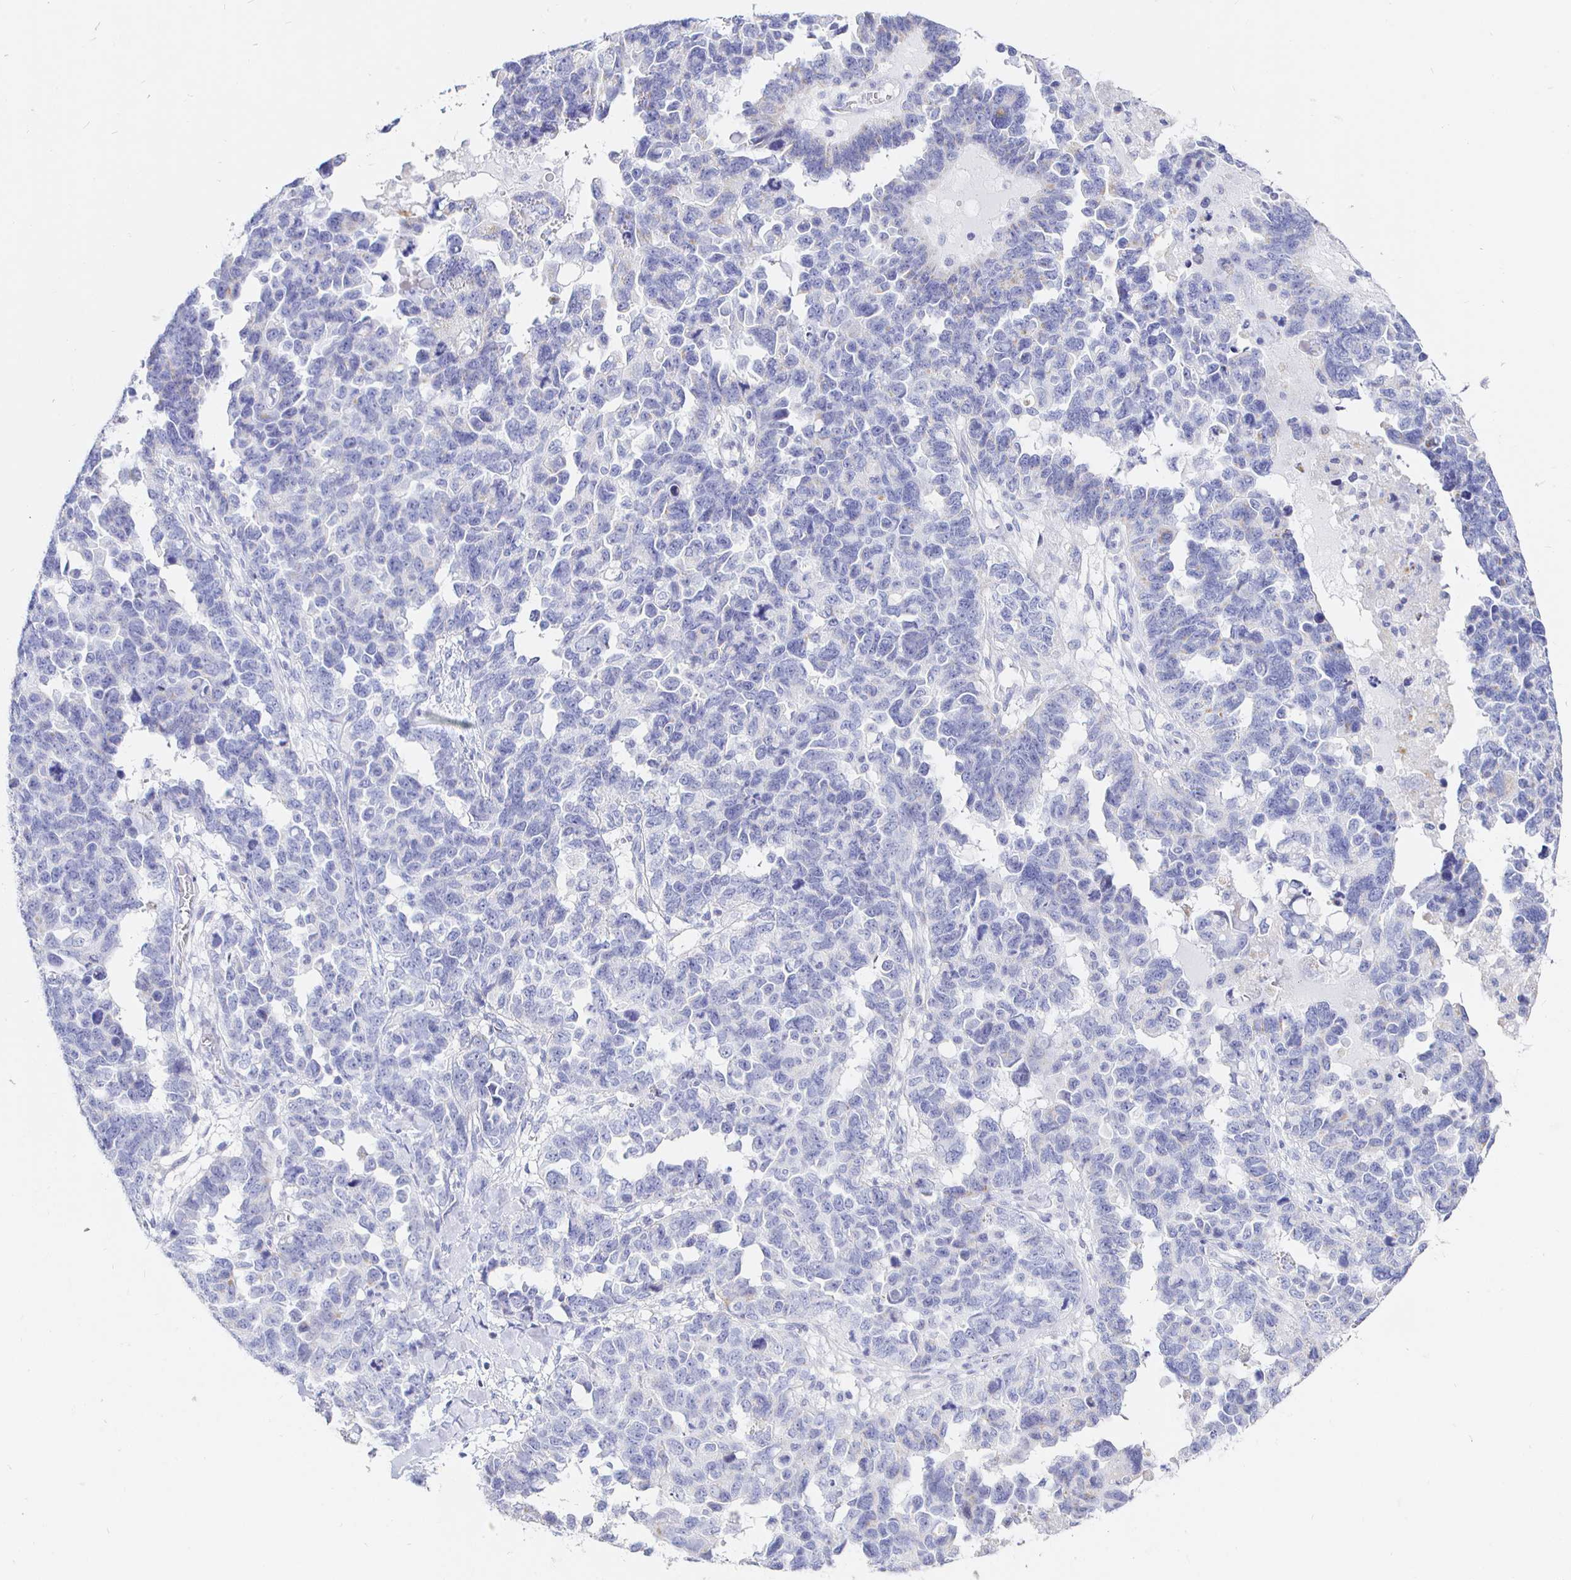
{"staining": {"intensity": "negative", "quantity": "none", "location": "none"}, "tissue": "ovarian cancer", "cell_type": "Tumor cells", "image_type": "cancer", "snomed": [{"axis": "morphology", "description": "Cystadenocarcinoma, serous, NOS"}, {"axis": "topography", "description": "Ovary"}], "caption": "Micrograph shows no significant protein positivity in tumor cells of ovarian cancer. (DAB (3,3'-diaminobenzidine) immunohistochemistry (IHC), high magnification).", "gene": "CR2", "patient": {"sex": "female", "age": 69}}